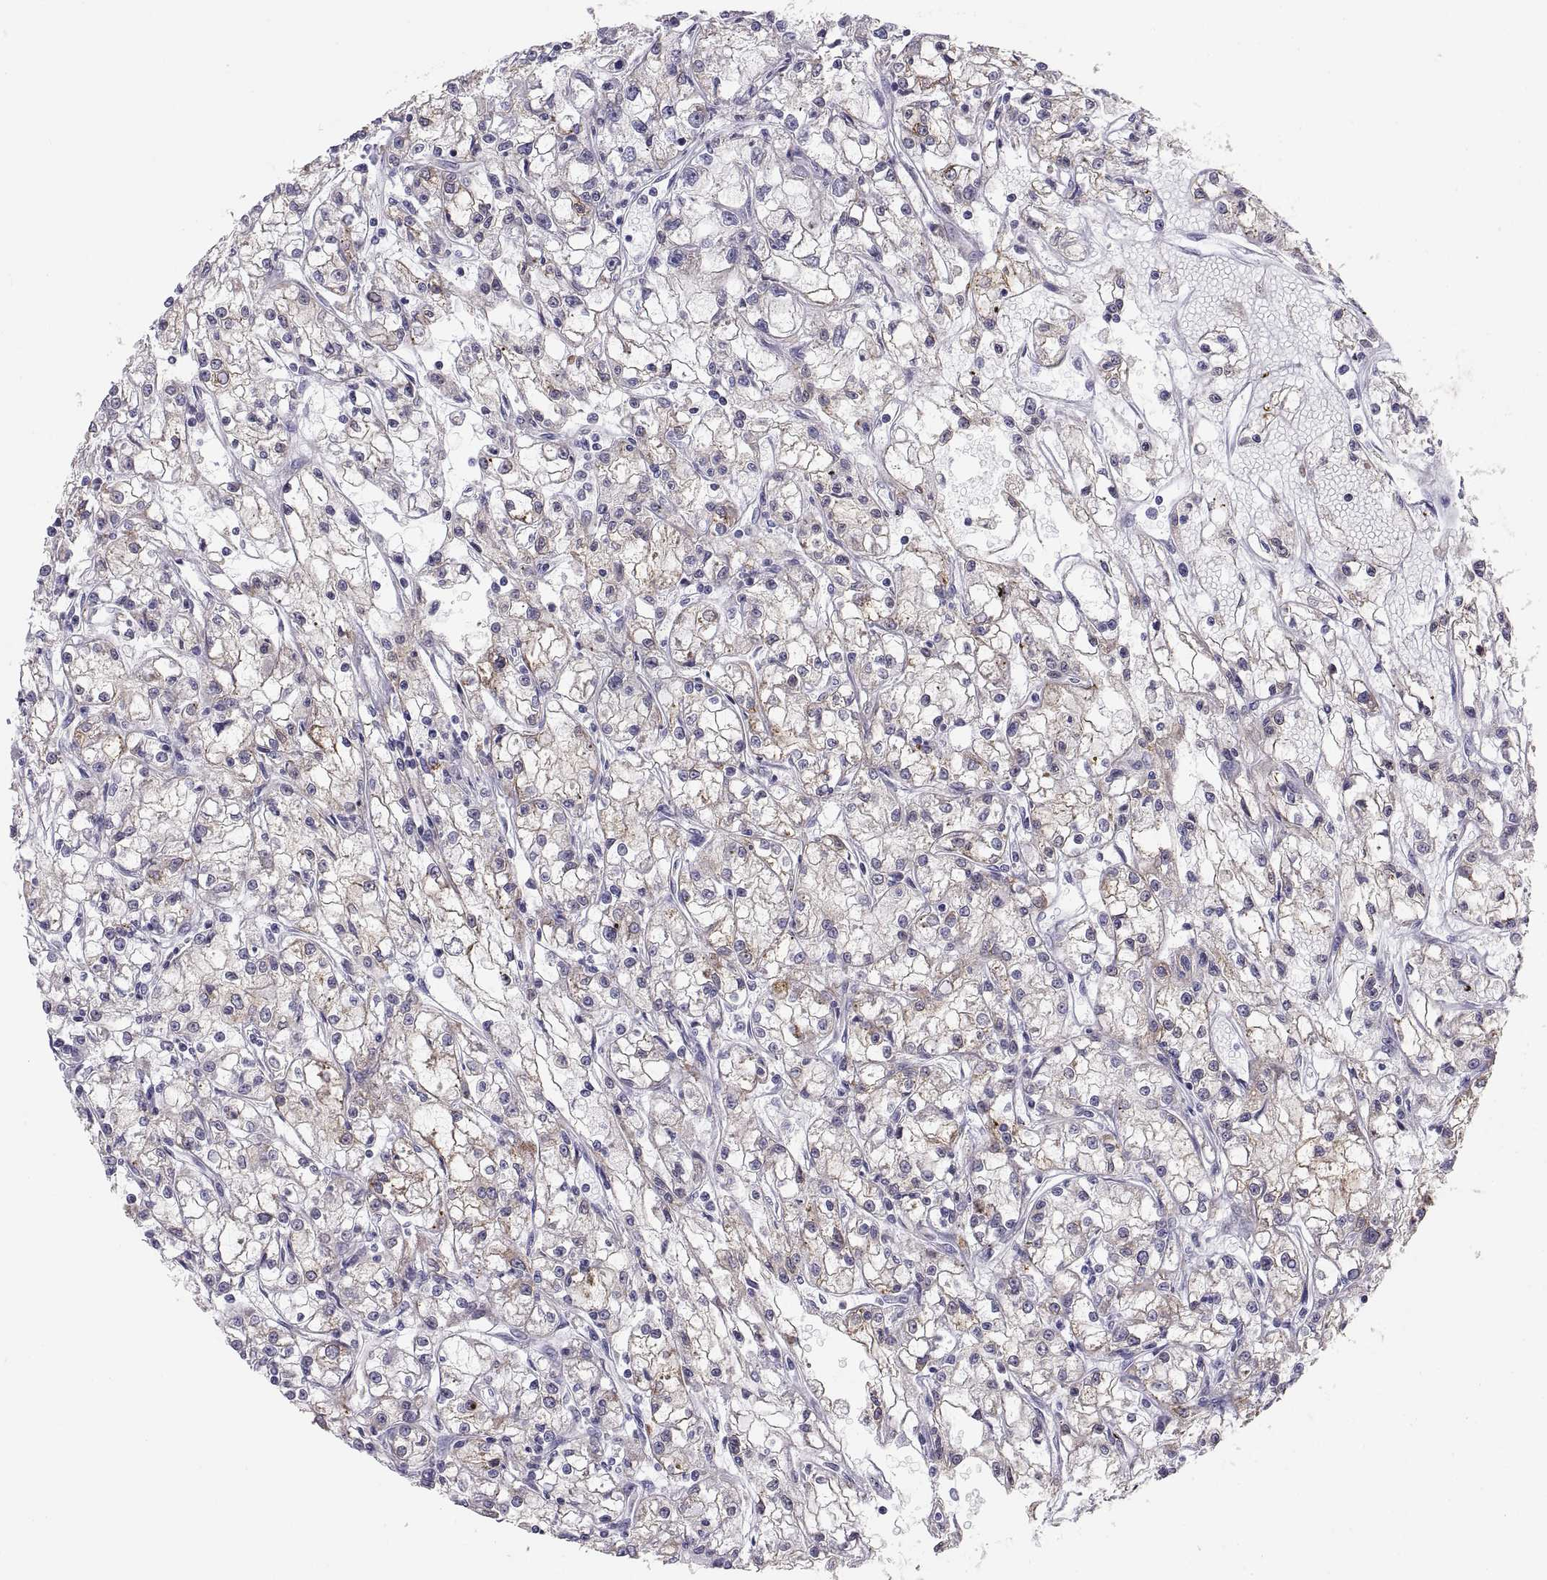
{"staining": {"intensity": "moderate", "quantity": "<25%", "location": "cytoplasmic/membranous"}, "tissue": "renal cancer", "cell_type": "Tumor cells", "image_type": "cancer", "snomed": [{"axis": "morphology", "description": "Adenocarcinoma, NOS"}, {"axis": "topography", "description": "Kidney"}], "caption": "Protein staining by immunohistochemistry demonstrates moderate cytoplasmic/membranous positivity in about <25% of tumor cells in adenocarcinoma (renal).", "gene": "ERO1A", "patient": {"sex": "female", "age": 59}}